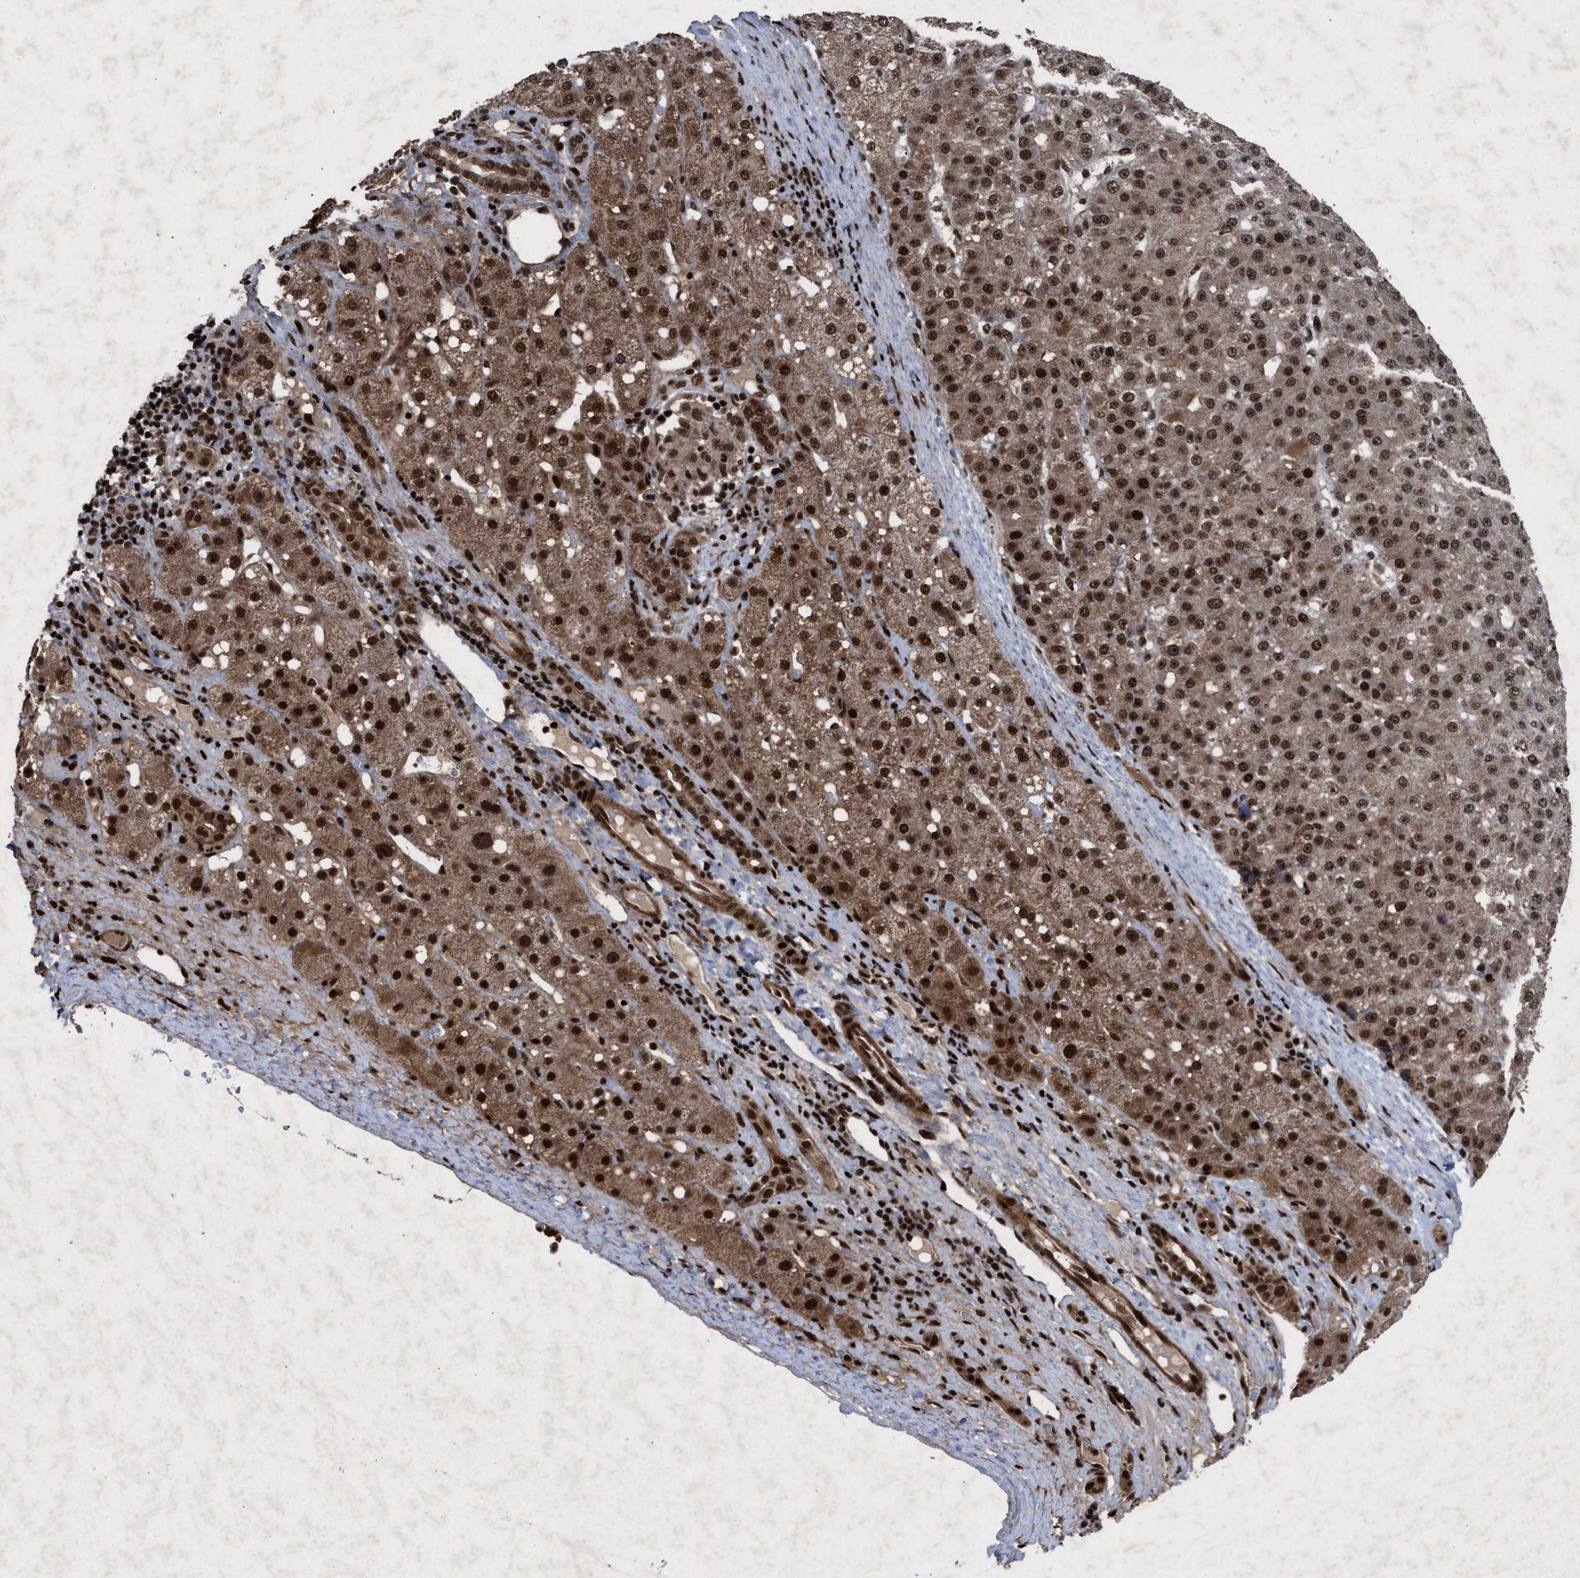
{"staining": {"intensity": "strong", "quantity": ">75%", "location": "cytoplasmic/membranous,nuclear"}, "tissue": "liver cancer", "cell_type": "Tumor cells", "image_type": "cancer", "snomed": [{"axis": "morphology", "description": "Carcinoma, Hepatocellular, NOS"}, {"axis": "topography", "description": "Liver"}], "caption": "This is a histology image of immunohistochemistry (IHC) staining of hepatocellular carcinoma (liver), which shows strong positivity in the cytoplasmic/membranous and nuclear of tumor cells.", "gene": "WIZ", "patient": {"sex": "male", "age": 67}}